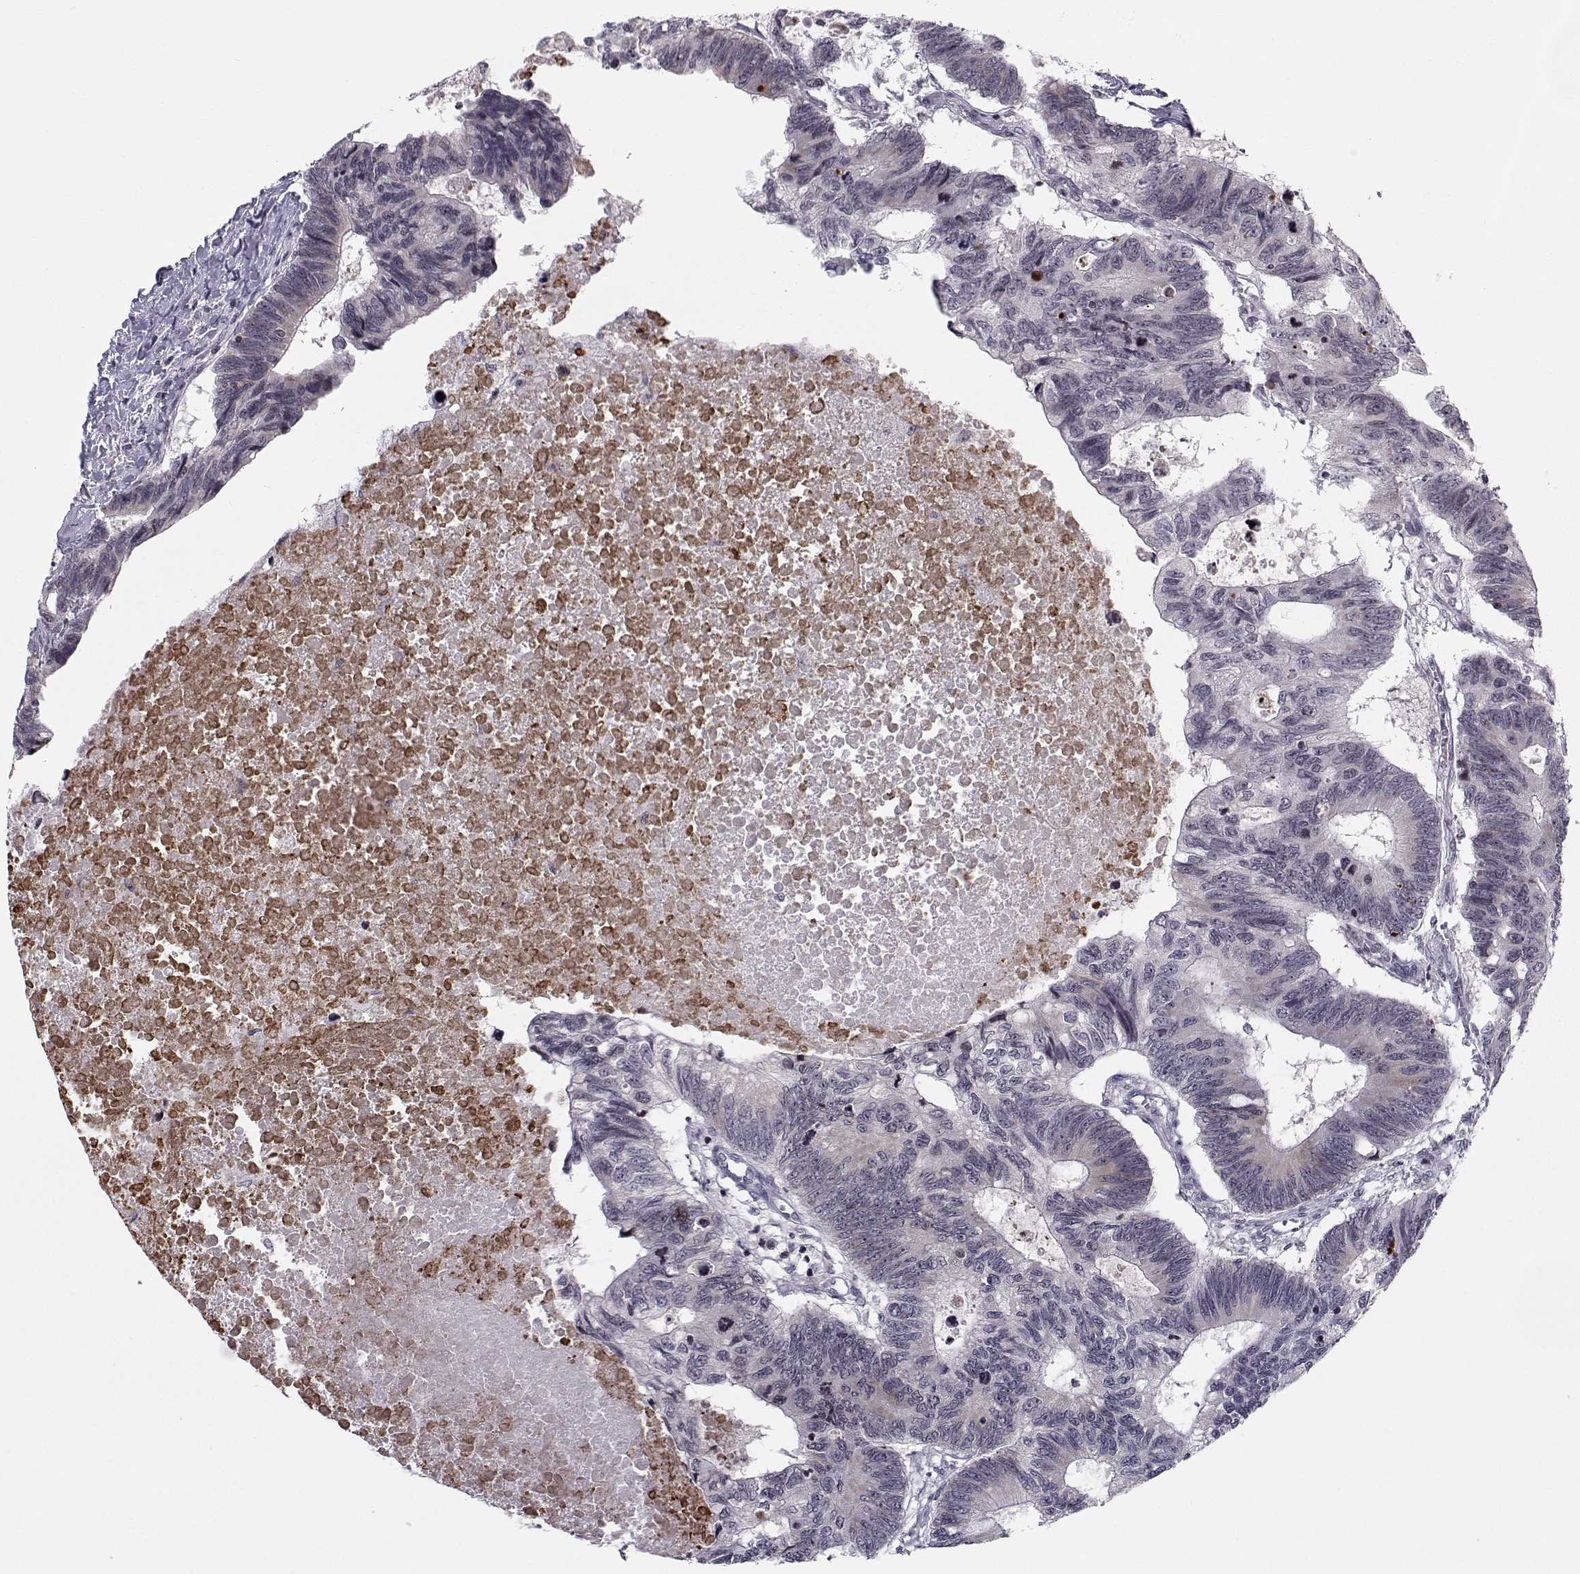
{"staining": {"intensity": "weak", "quantity": "<25%", "location": "cytoplasmic/membranous"}, "tissue": "colorectal cancer", "cell_type": "Tumor cells", "image_type": "cancer", "snomed": [{"axis": "morphology", "description": "Adenocarcinoma, NOS"}, {"axis": "topography", "description": "Colon"}], "caption": "Photomicrograph shows no significant protein positivity in tumor cells of colorectal cancer (adenocarcinoma). The staining is performed using DAB (3,3'-diaminobenzidine) brown chromogen with nuclei counter-stained in using hematoxylin.", "gene": "MARCHF4", "patient": {"sex": "female", "age": 77}}